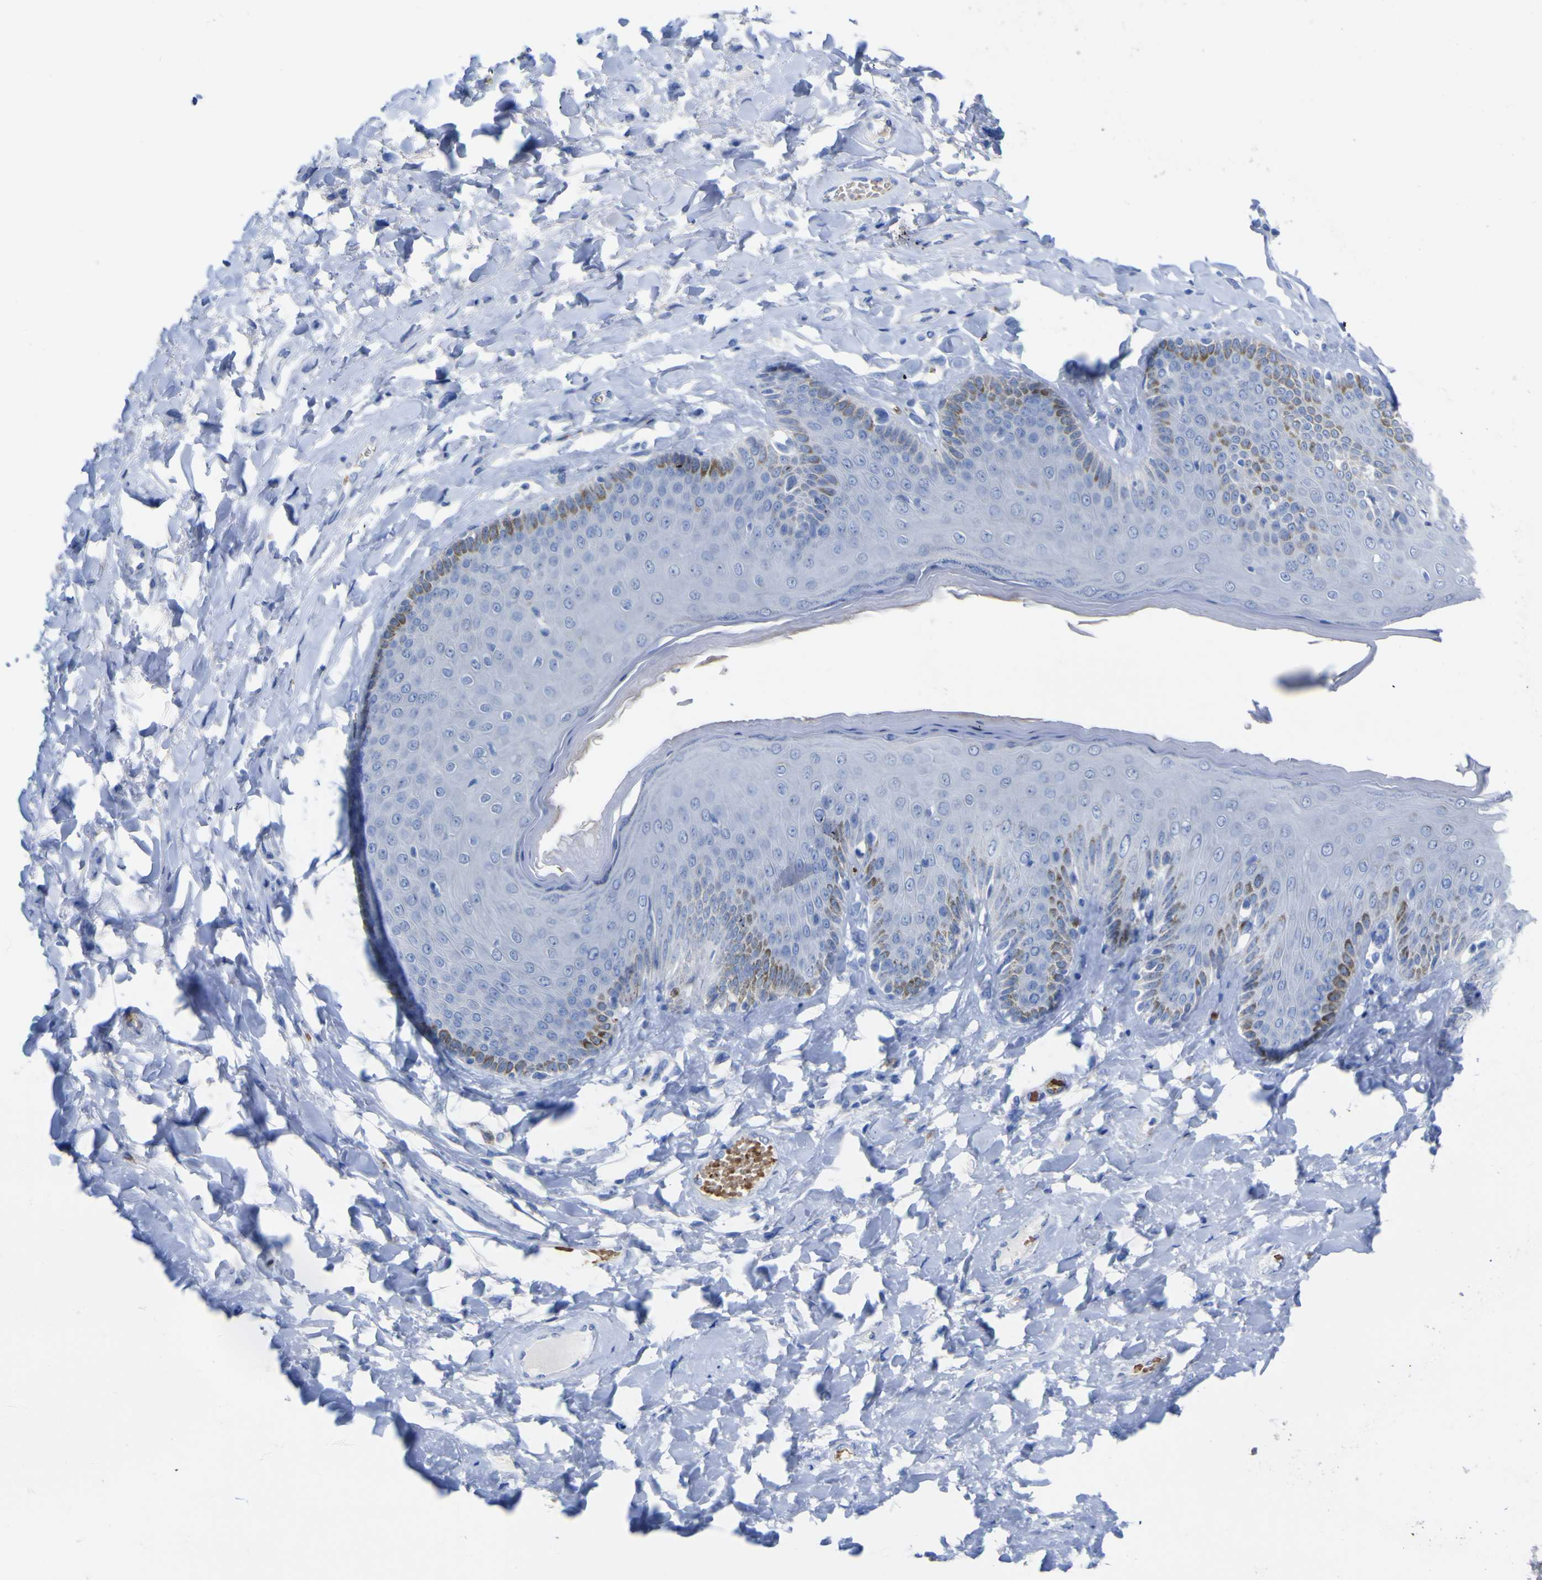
{"staining": {"intensity": "negative", "quantity": "none", "location": "none"}, "tissue": "skin", "cell_type": "Epidermal cells", "image_type": "normal", "snomed": [{"axis": "morphology", "description": "Normal tissue, NOS"}, {"axis": "topography", "description": "Anal"}], "caption": "High power microscopy micrograph of an immunohistochemistry histopathology image of normal skin, revealing no significant expression in epidermal cells.", "gene": "GCM1", "patient": {"sex": "male", "age": 69}}